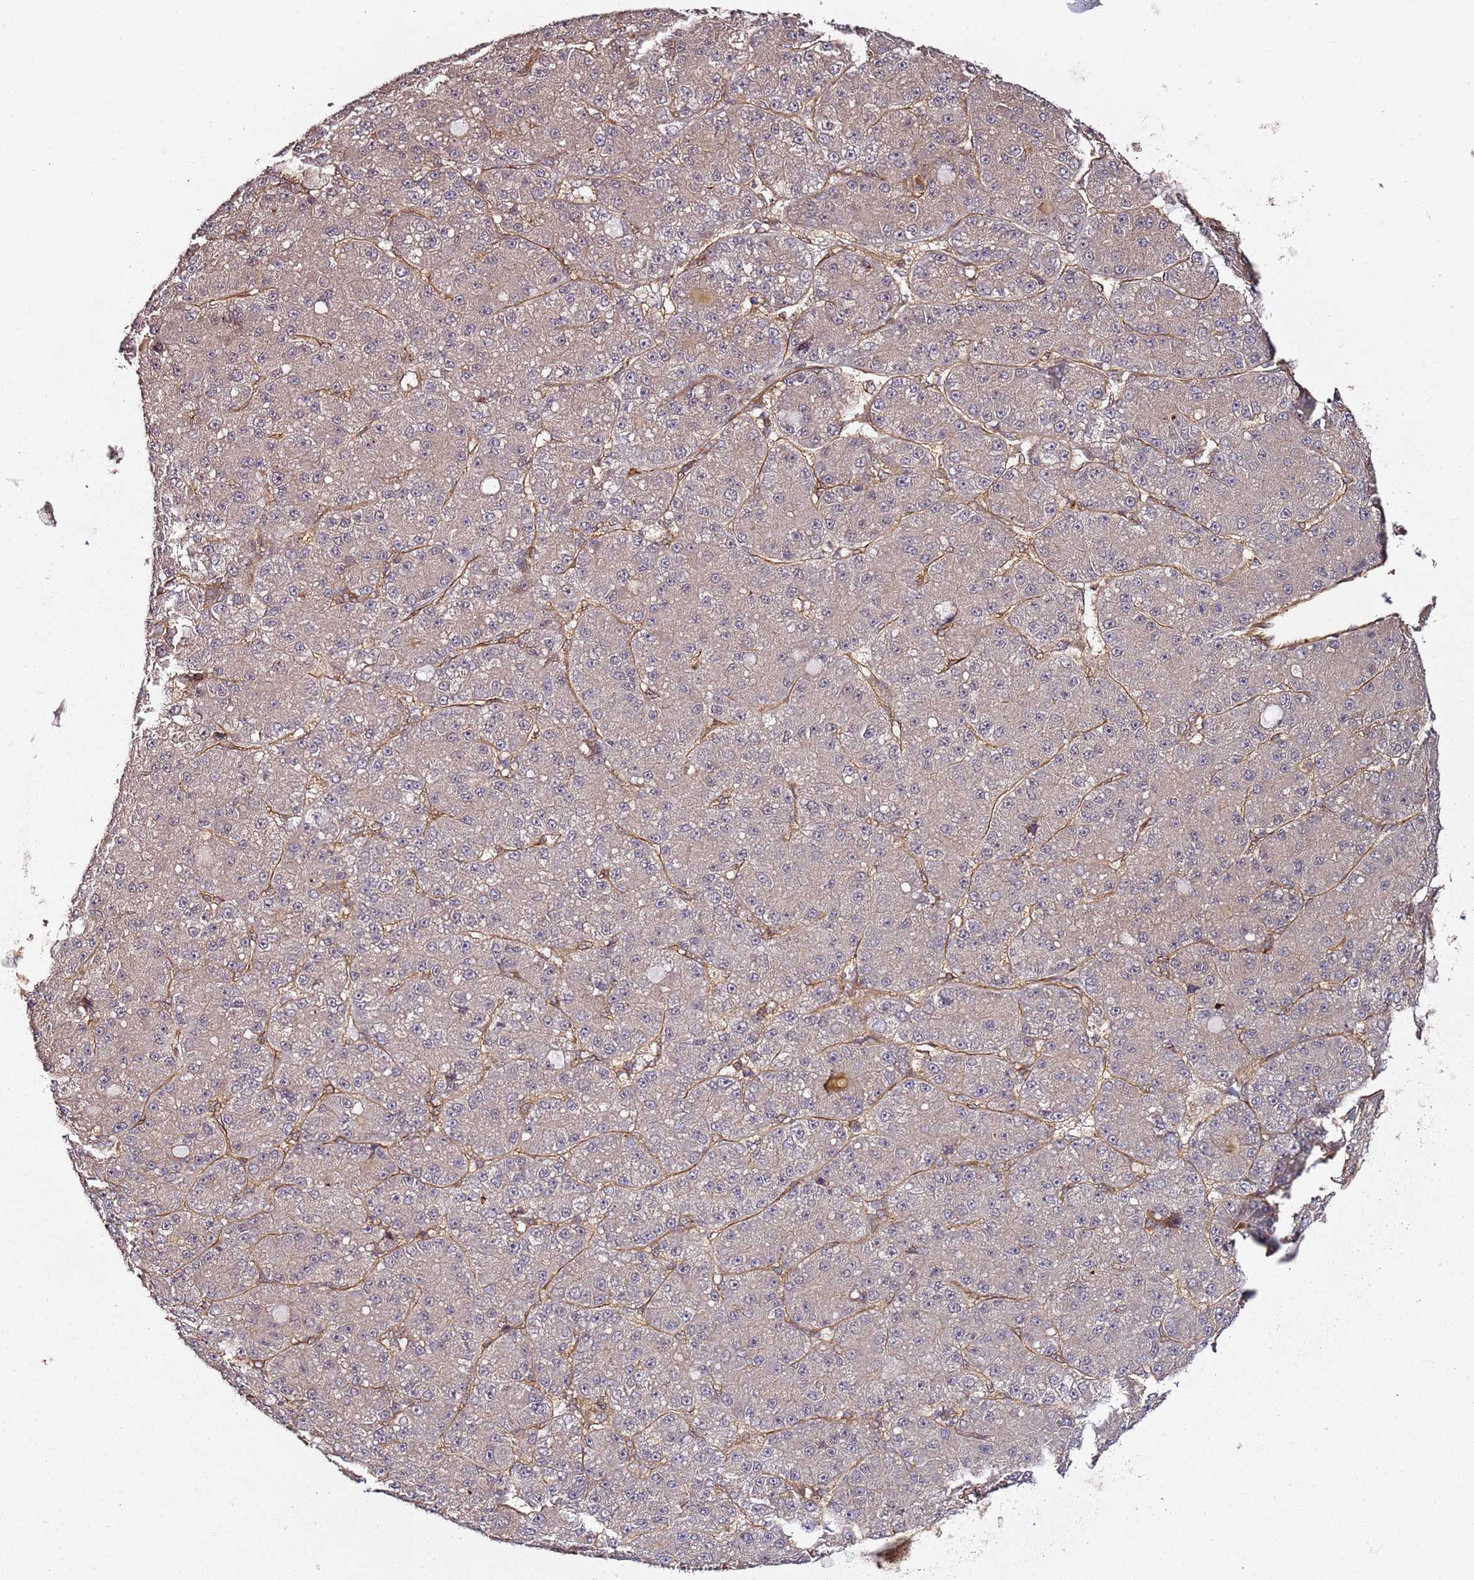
{"staining": {"intensity": "weak", "quantity": "25%-75%", "location": "cytoplasmic/membranous"}, "tissue": "liver cancer", "cell_type": "Tumor cells", "image_type": "cancer", "snomed": [{"axis": "morphology", "description": "Carcinoma, Hepatocellular, NOS"}, {"axis": "topography", "description": "Liver"}], "caption": "IHC staining of liver cancer (hepatocellular carcinoma), which reveals low levels of weak cytoplasmic/membranous expression in about 25%-75% of tumor cells indicating weak cytoplasmic/membranous protein staining. The staining was performed using DAB (brown) for protein detection and nuclei were counterstained in hematoxylin (blue).", "gene": "CCNYL1", "patient": {"sex": "male", "age": 67}}